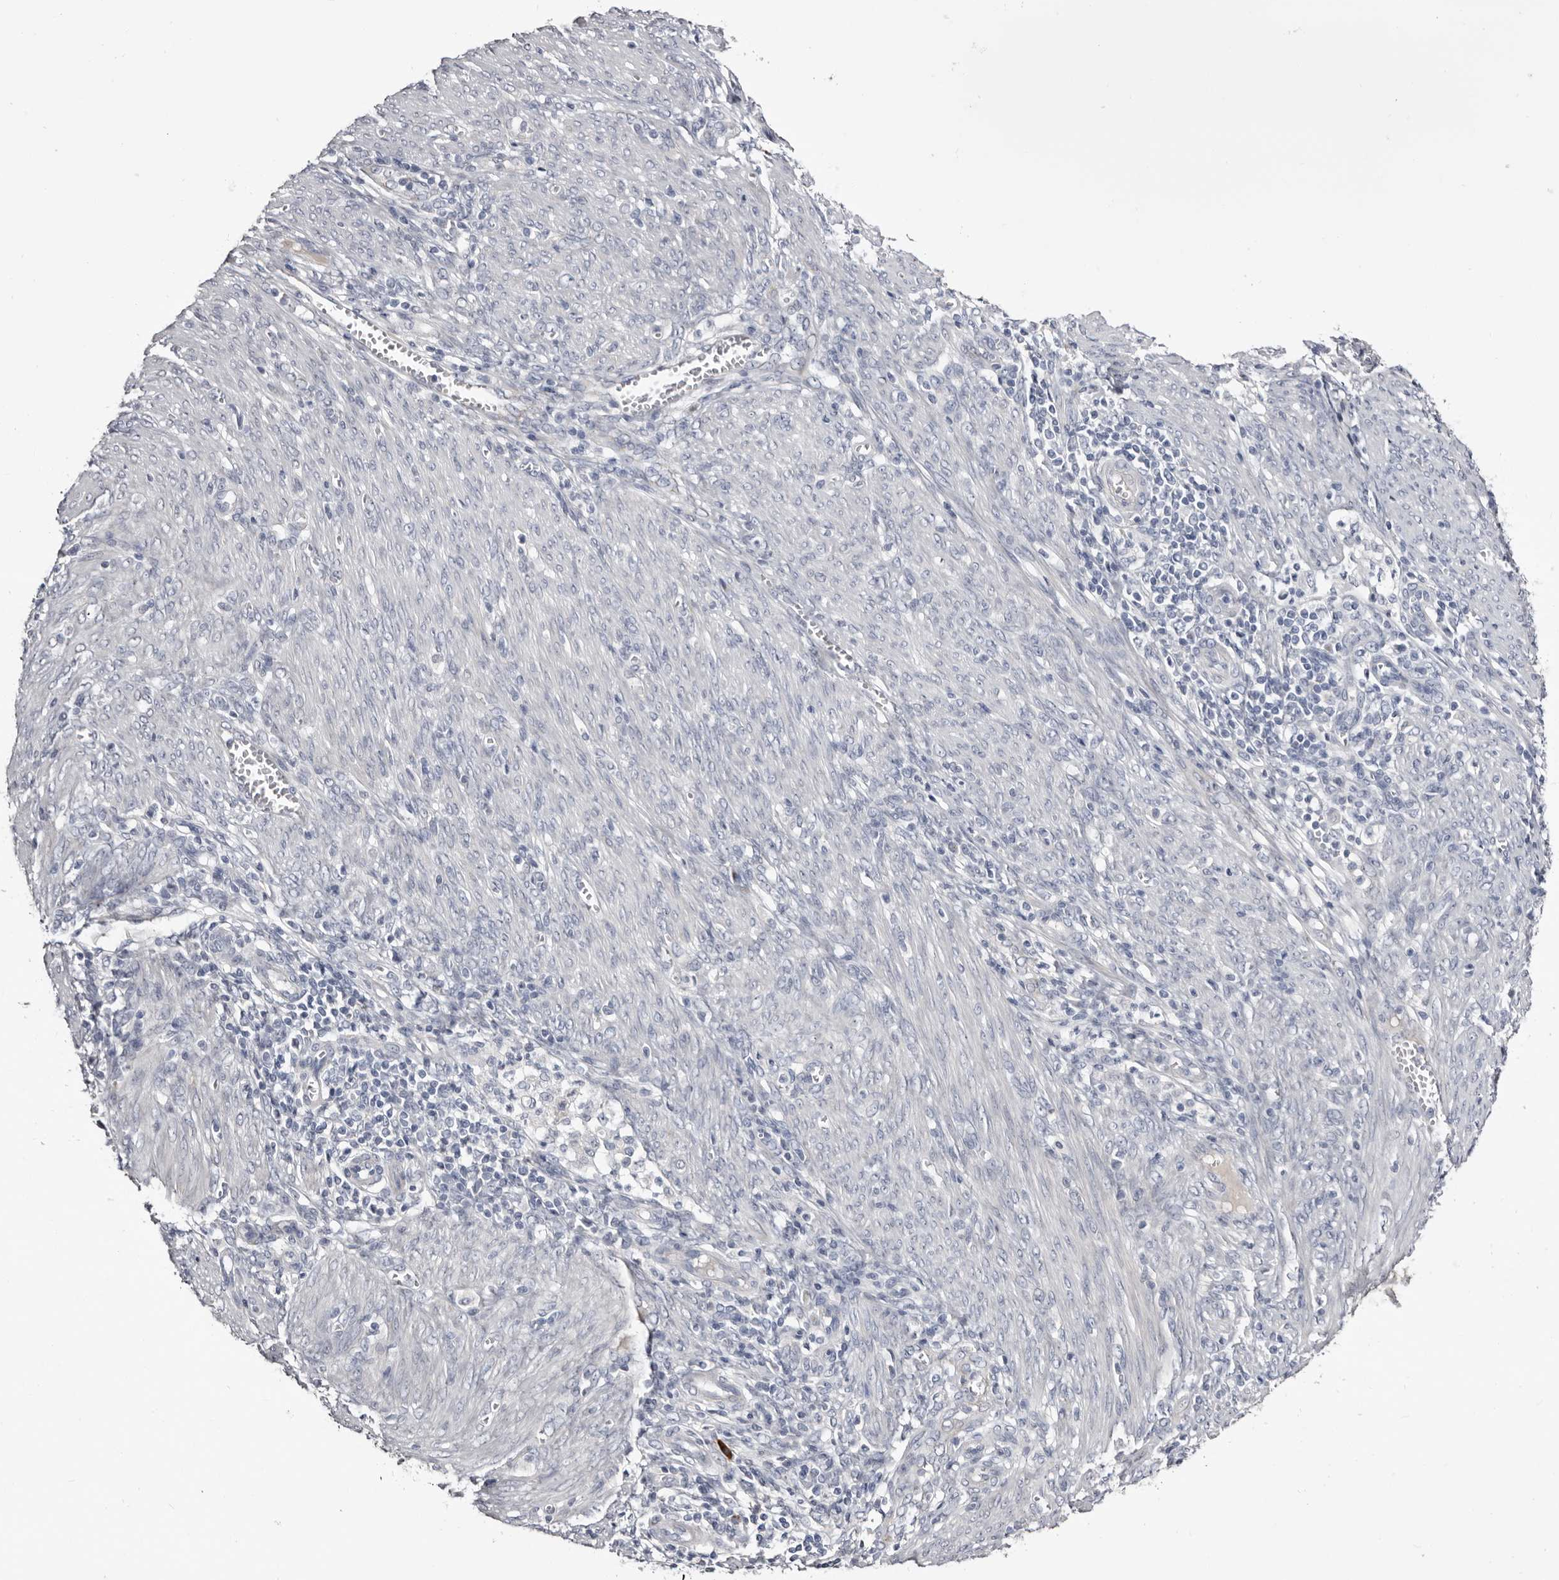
{"staining": {"intensity": "negative", "quantity": "none", "location": "none"}, "tissue": "endometrial cancer", "cell_type": "Tumor cells", "image_type": "cancer", "snomed": [{"axis": "morphology", "description": "Adenocarcinoma, NOS"}, {"axis": "topography", "description": "Endometrium"}], "caption": "The IHC image has no significant staining in tumor cells of endometrial cancer tissue.", "gene": "CASQ1", "patient": {"sex": "female", "age": 49}}